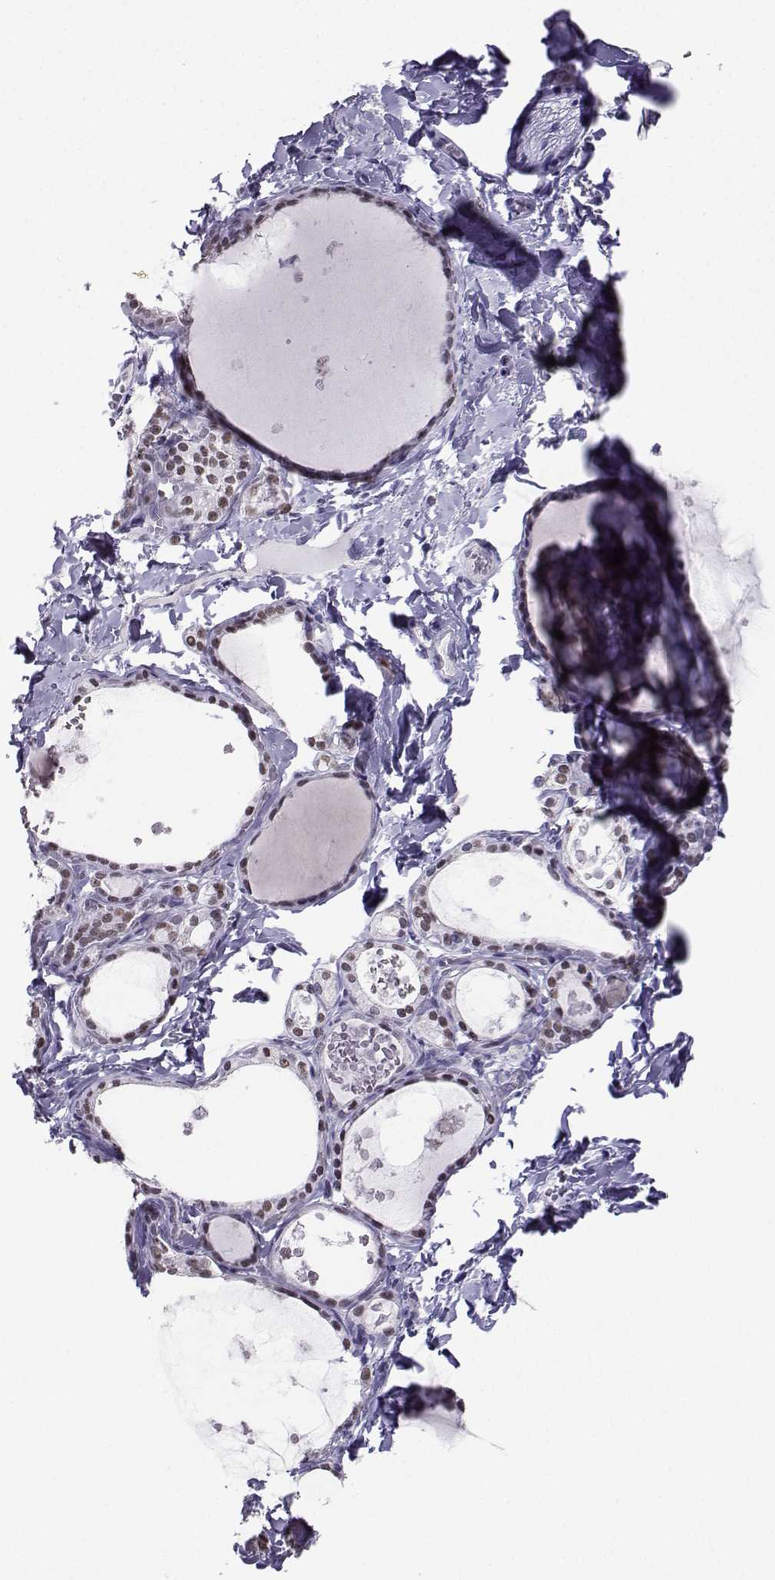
{"staining": {"intensity": "weak", "quantity": "25%-75%", "location": "nuclear"}, "tissue": "thyroid gland", "cell_type": "Glandular cells", "image_type": "normal", "snomed": [{"axis": "morphology", "description": "Normal tissue, NOS"}, {"axis": "topography", "description": "Thyroid gland"}], "caption": "The immunohistochemical stain highlights weak nuclear staining in glandular cells of normal thyroid gland. (Stains: DAB in brown, nuclei in blue, Microscopy: brightfield microscopy at high magnification).", "gene": "TEDC2", "patient": {"sex": "female", "age": 56}}